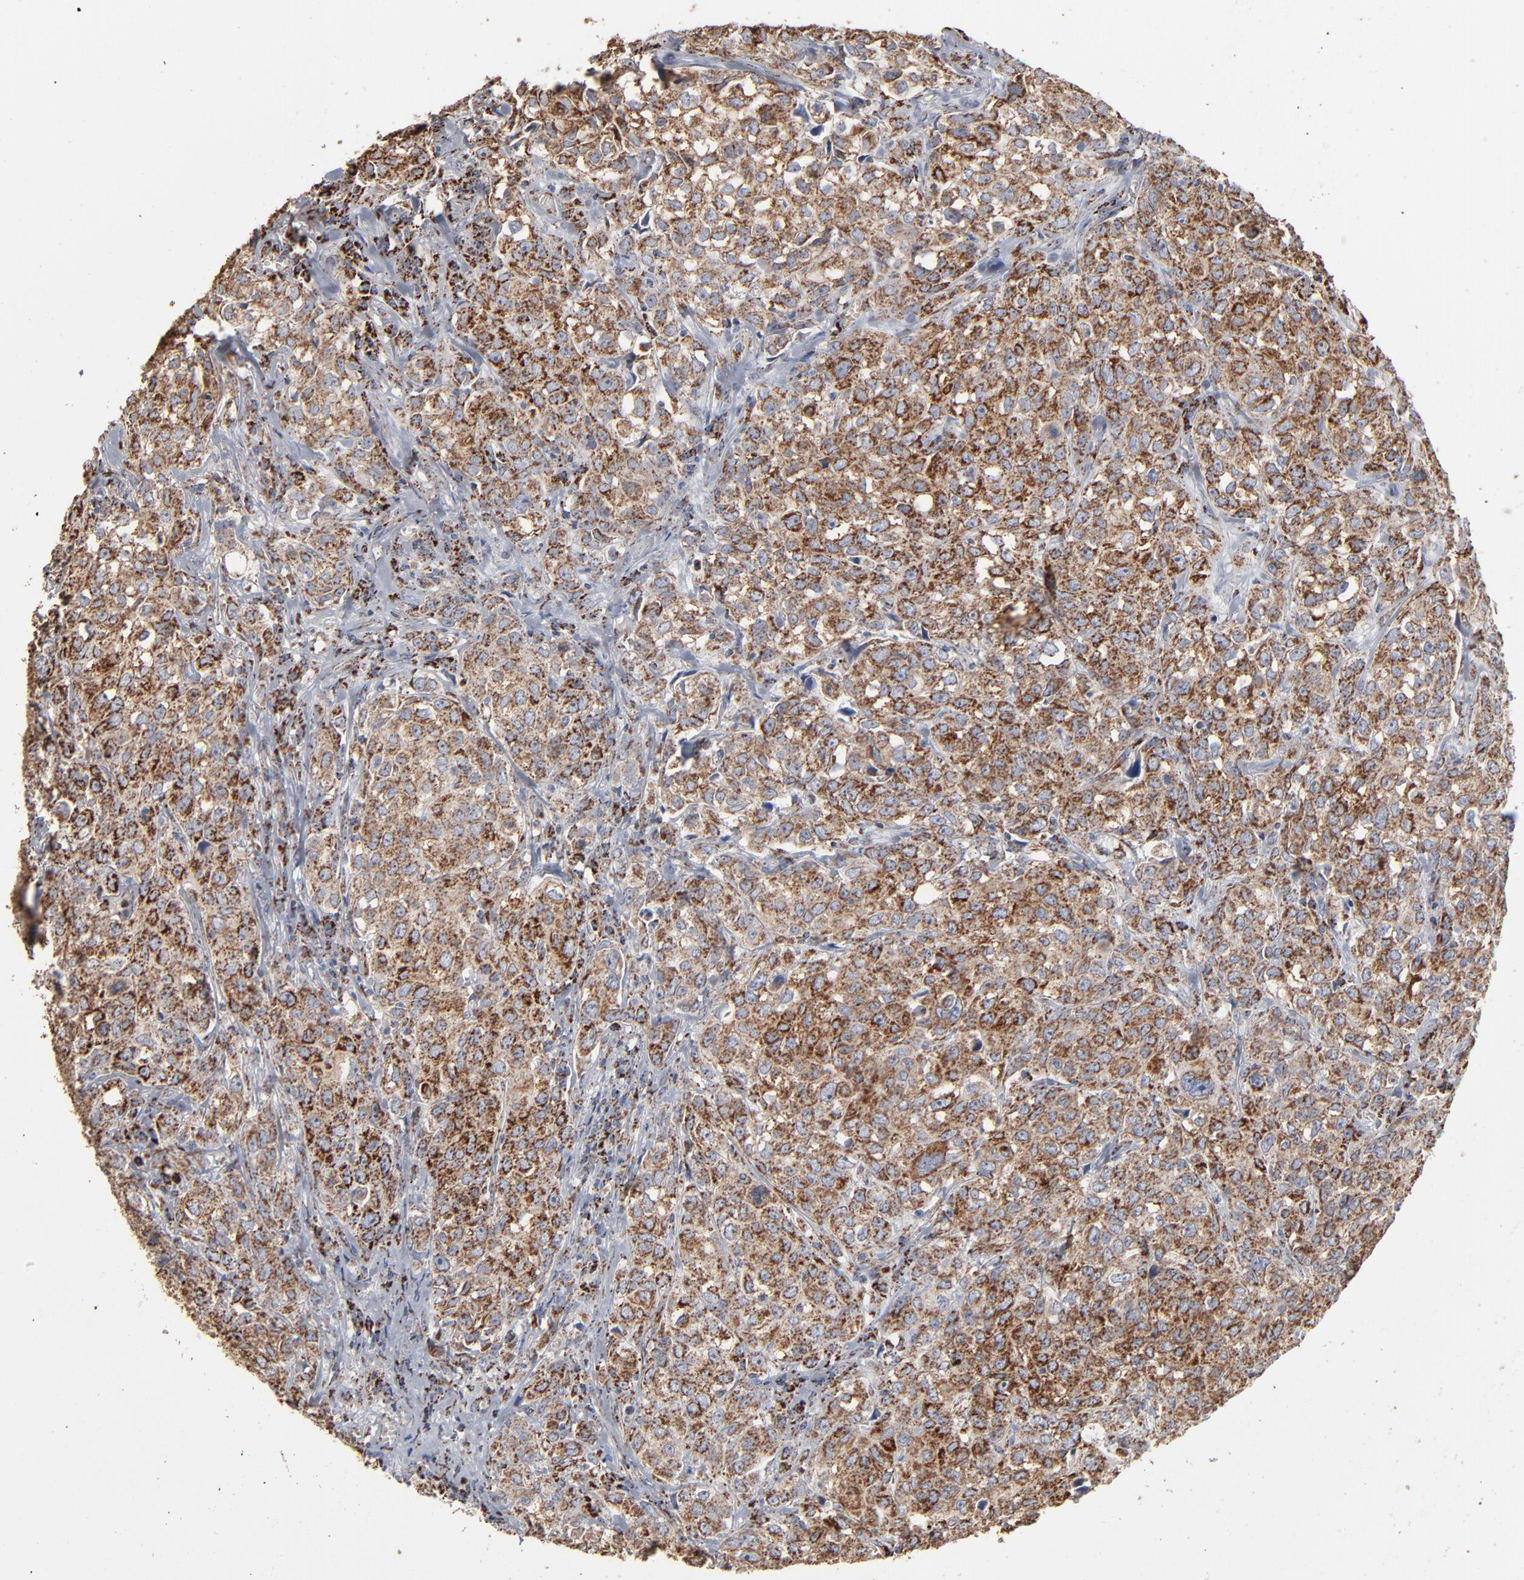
{"staining": {"intensity": "strong", "quantity": ">75%", "location": "cytoplasmic/membranous"}, "tissue": "urothelial cancer", "cell_type": "Tumor cells", "image_type": "cancer", "snomed": [{"axis": "morphology", "description": "Urothelial carcinoma, High grade"}, {"axis": "topography", "description": "Urinary bladder"}], "caption": "The image shows staining of urothelial cancer, revealing strong cytoplasmic/membranous protein expression (brown color) within tumor cells. The protein is stained brown, and the nuclei are stained in blue (DAB IHC with brightfield microscopy, high magnification).", "gene": "UQCRC1", "patient": {"sex": "female", "age": 75}}